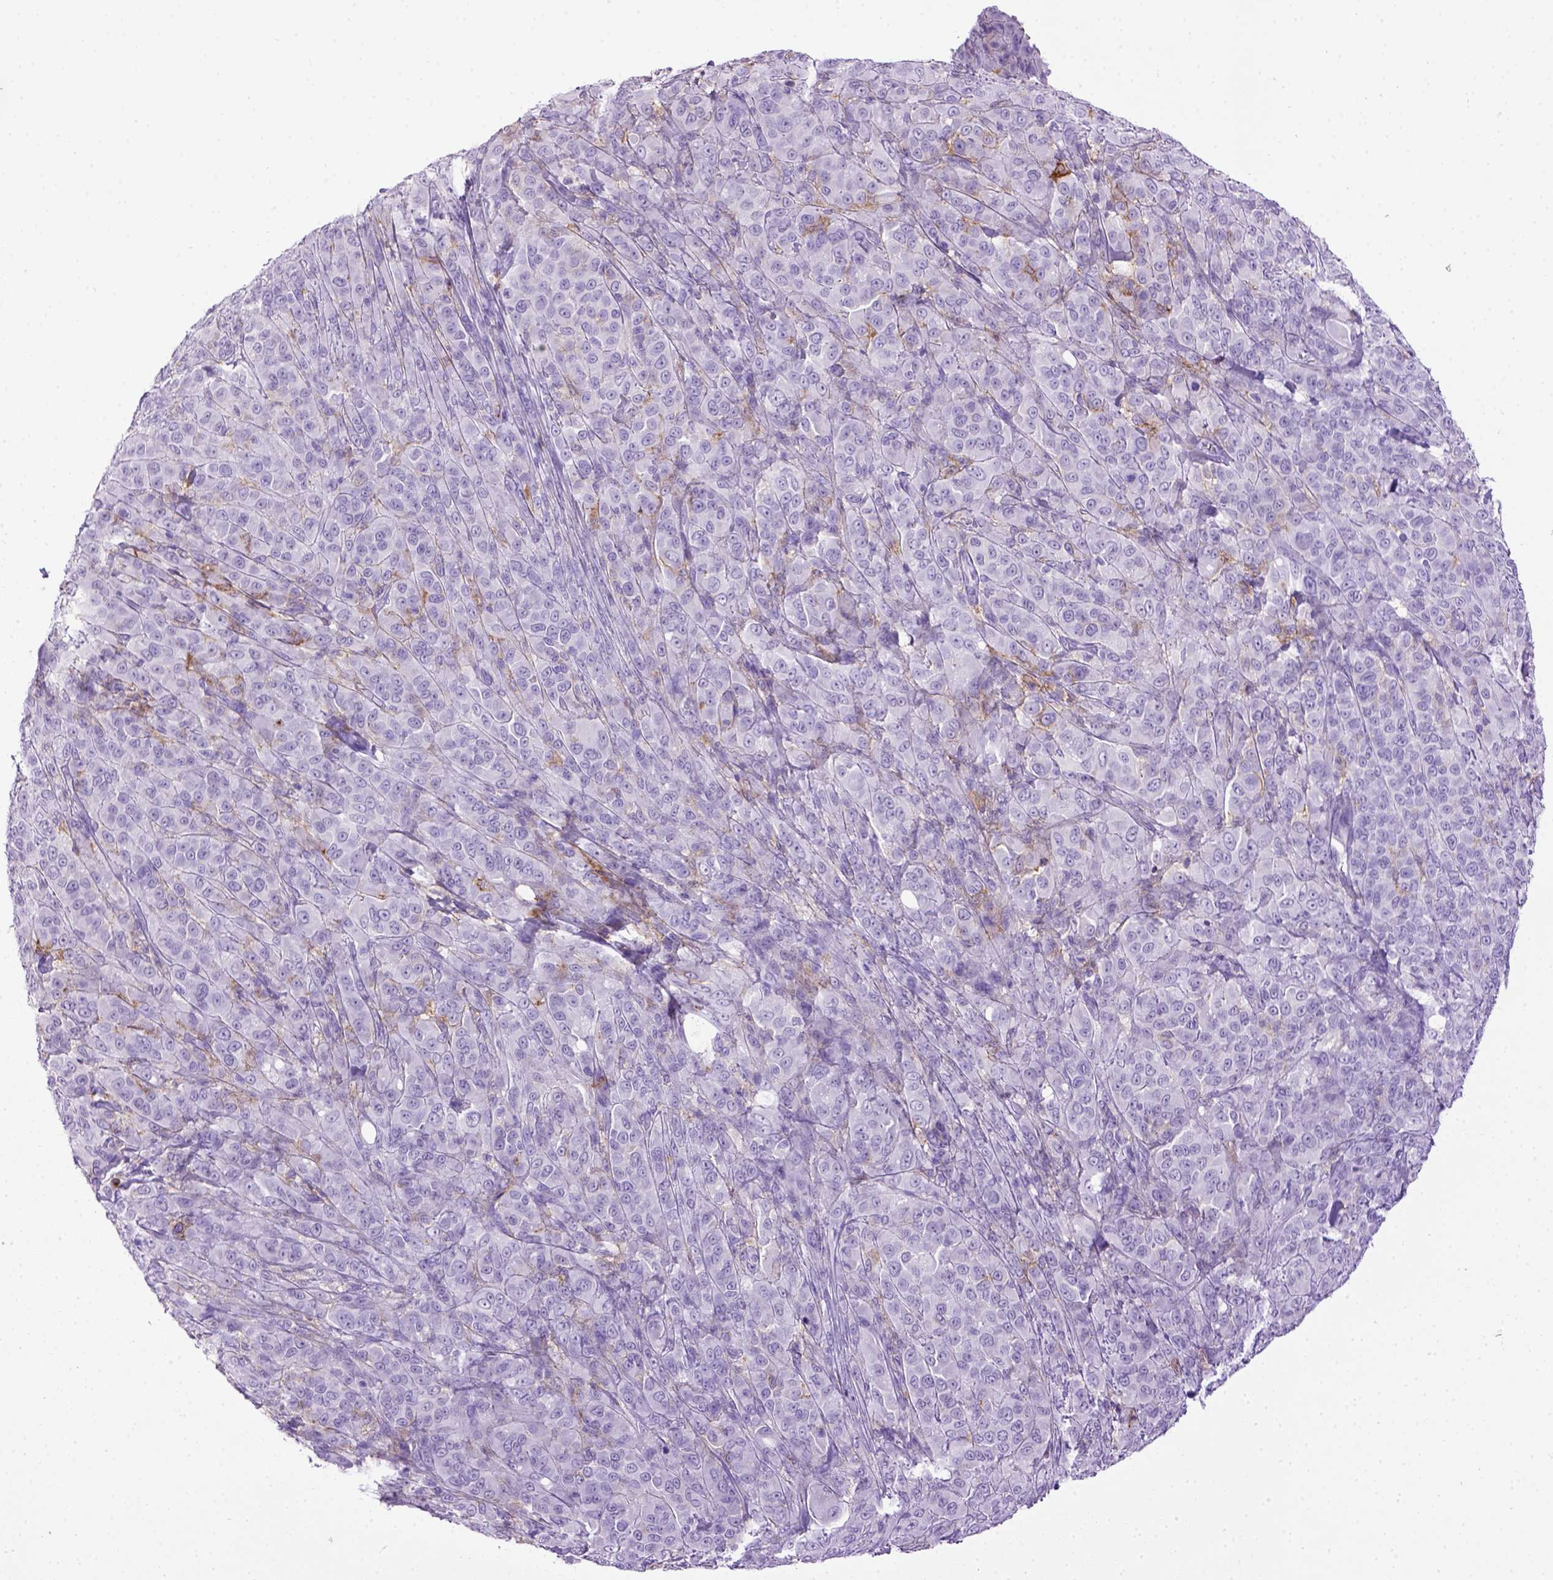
{"staining": {"intensity": "negative", "quantity": "none", "location": "none"}, "tissue": "melanoma", "cell_type": "Tumor cells", "image_type": "cancer", "snomed": [{"axis": "morphology", "description": "Malignant melanoma, NOS"}, {"axis": "topography", "description": "Skin"}], "caption": "This is an IHC micrograph of human melanoma. There is no positivity in tumor cells.", "gene": "ITGAX", "patient": {"sex": "female", "age": 87}}